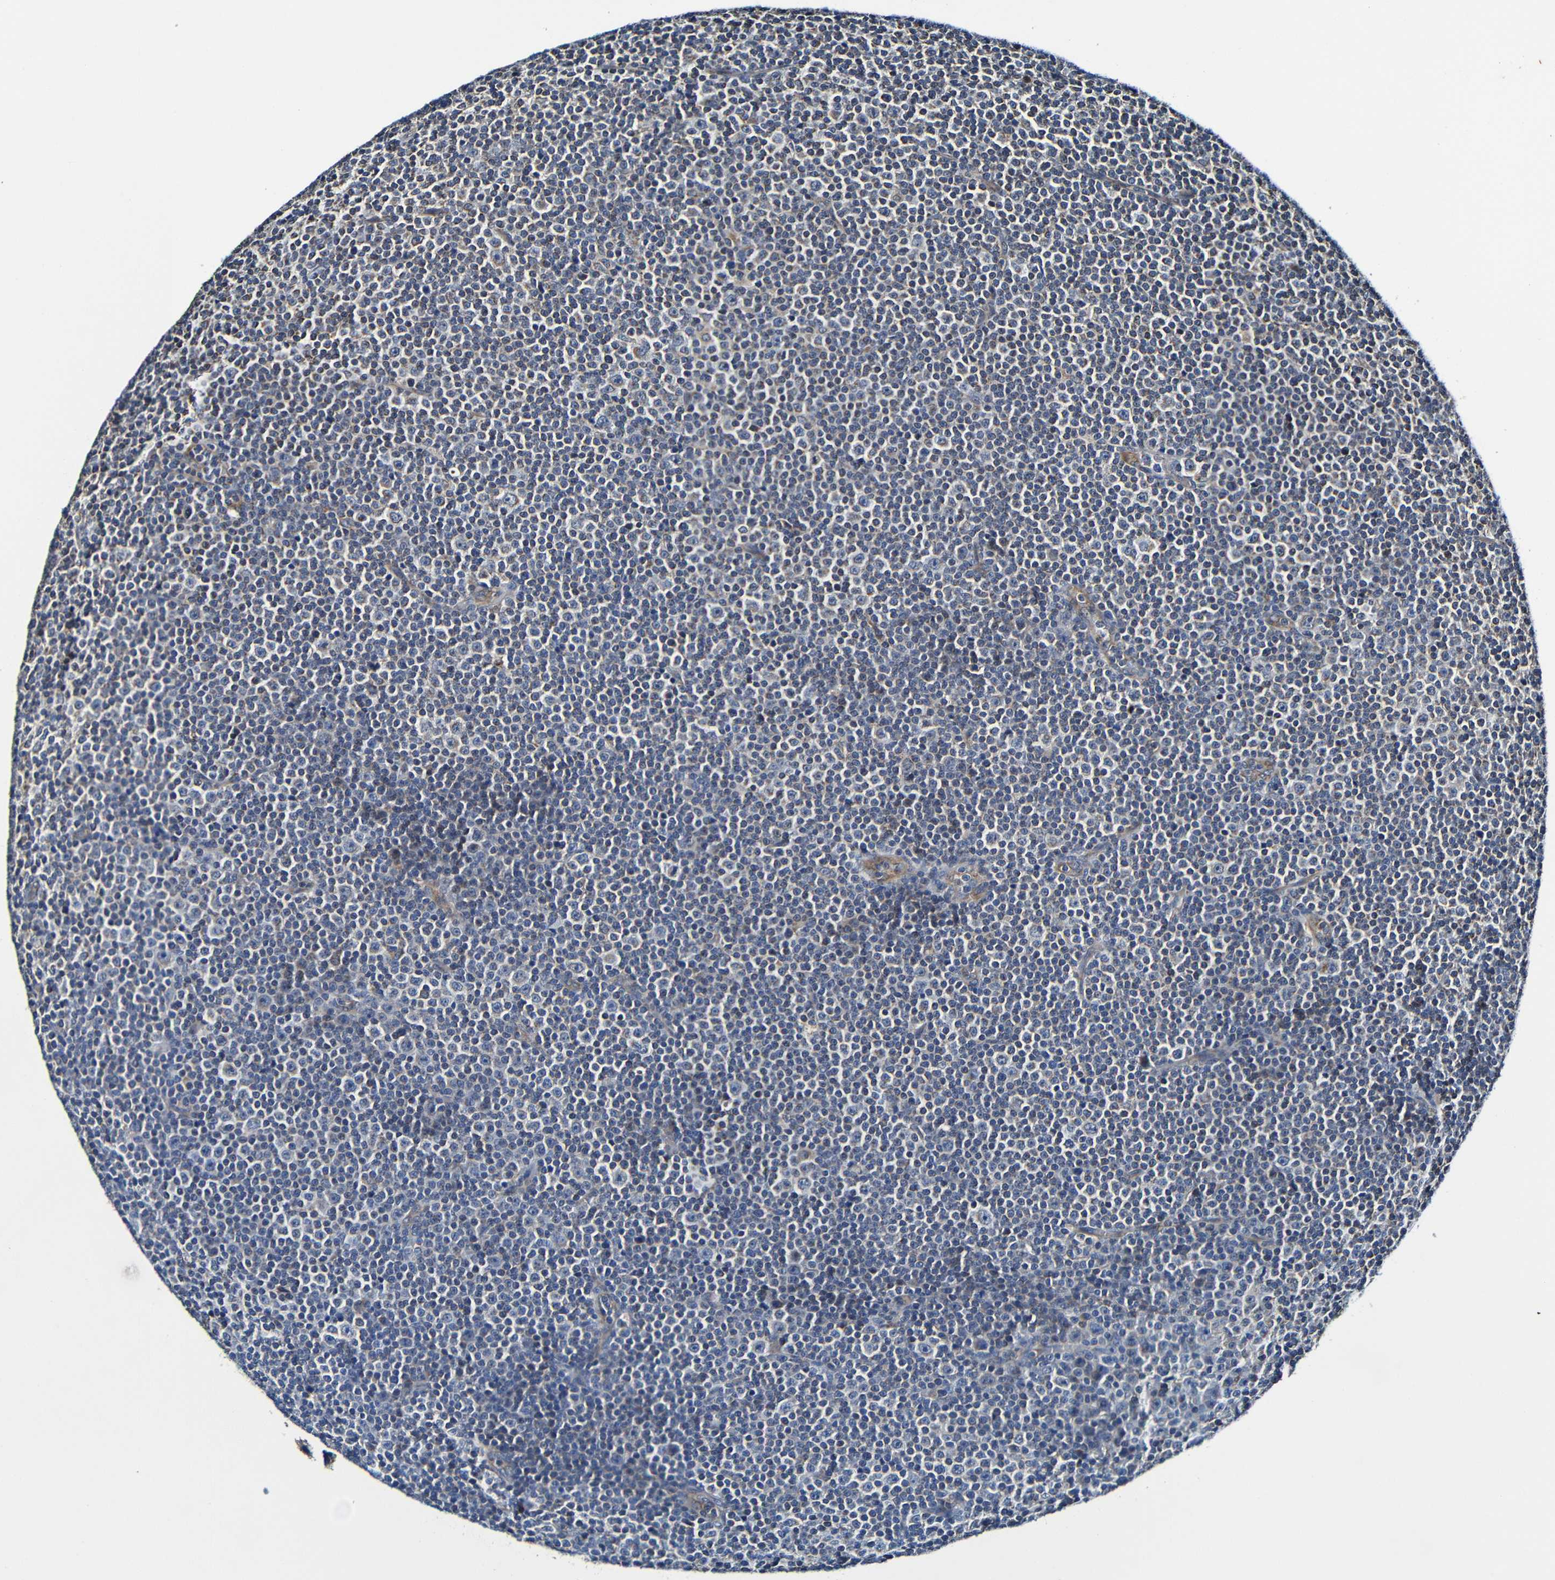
{"staining": {"intensity": "weak", "quantity": "<25%", "location": "cytoplasmic/membranous"}, "tissue": "lymphoma", "cell_type": "Tumor cells", "image_type": "cancer", "snomed": [{"axis": "morphology", "description": "Malignant lymphoma, non-Hodgkin's type, Low grade"}, {"axis": "topography", "description": "Lymph node"}], "caption": "Immunohistochemistry (IHC) photomicrograph of human lymphoma stained for a protein (brown), which displays no expression in tumor cells. (DAB immunohistochemistry (IHC), high magnification).", "gene": "ADAM15", "patient": {"sex": "female", "age": 67}}